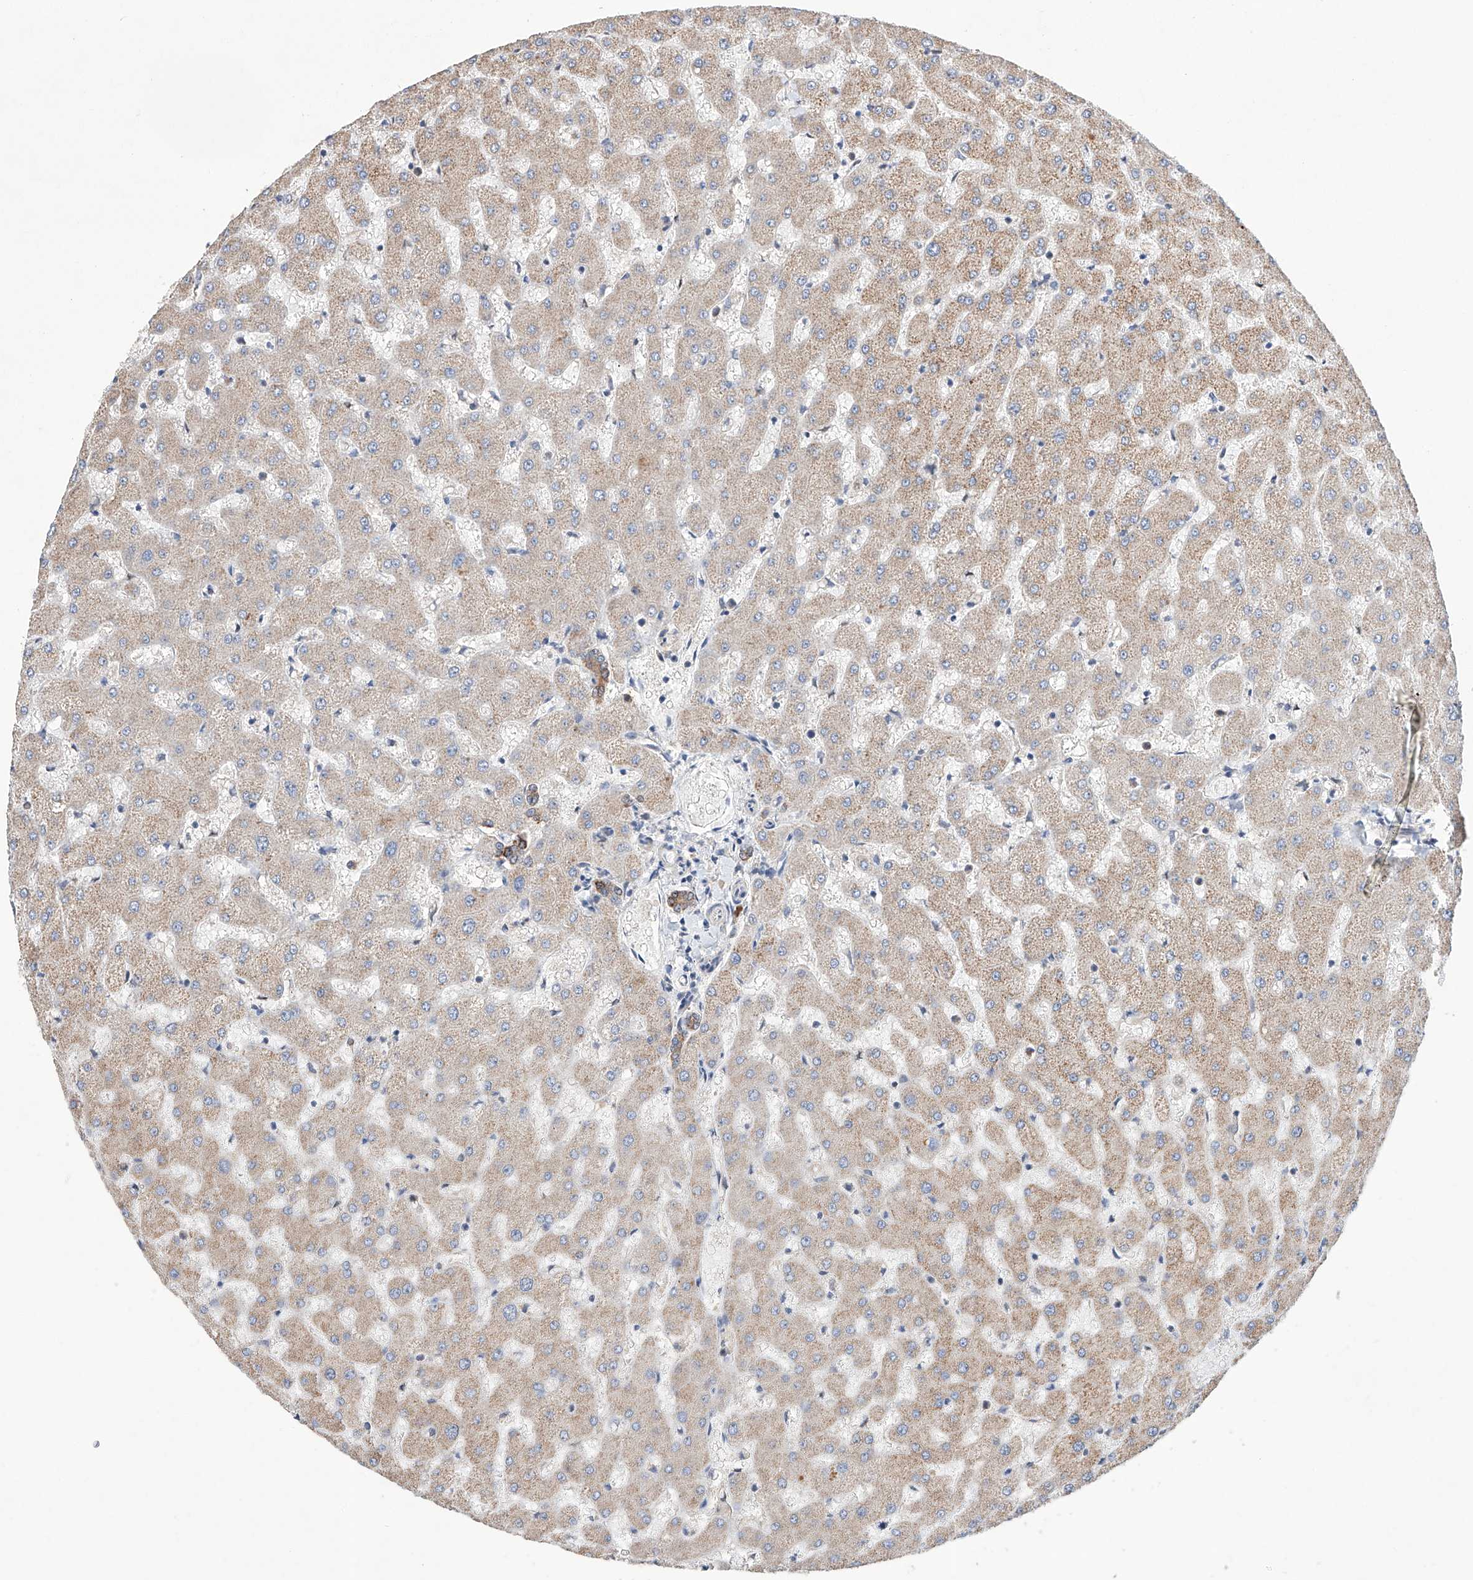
{"staining": {"intensity": "moderate", "quantity": ">75%", "location": "cytoplasmic/membranous"}, "tissue": "liver", "cell_type": "Cholangiocytes", "image_type": "normal", "snomed": [{"axis": "morphology", "description": "Normal tissue, NOS"}, {"axis": "topography", "description": "Liver"}], "caption": "Liver stained with immunohistochemistry demonstrates moderate cytoplasmic/membranous expression in about >75% of cholangiocytes.", "gene": "AFG1L", "patient": {"sex": "female", "age": 63}}